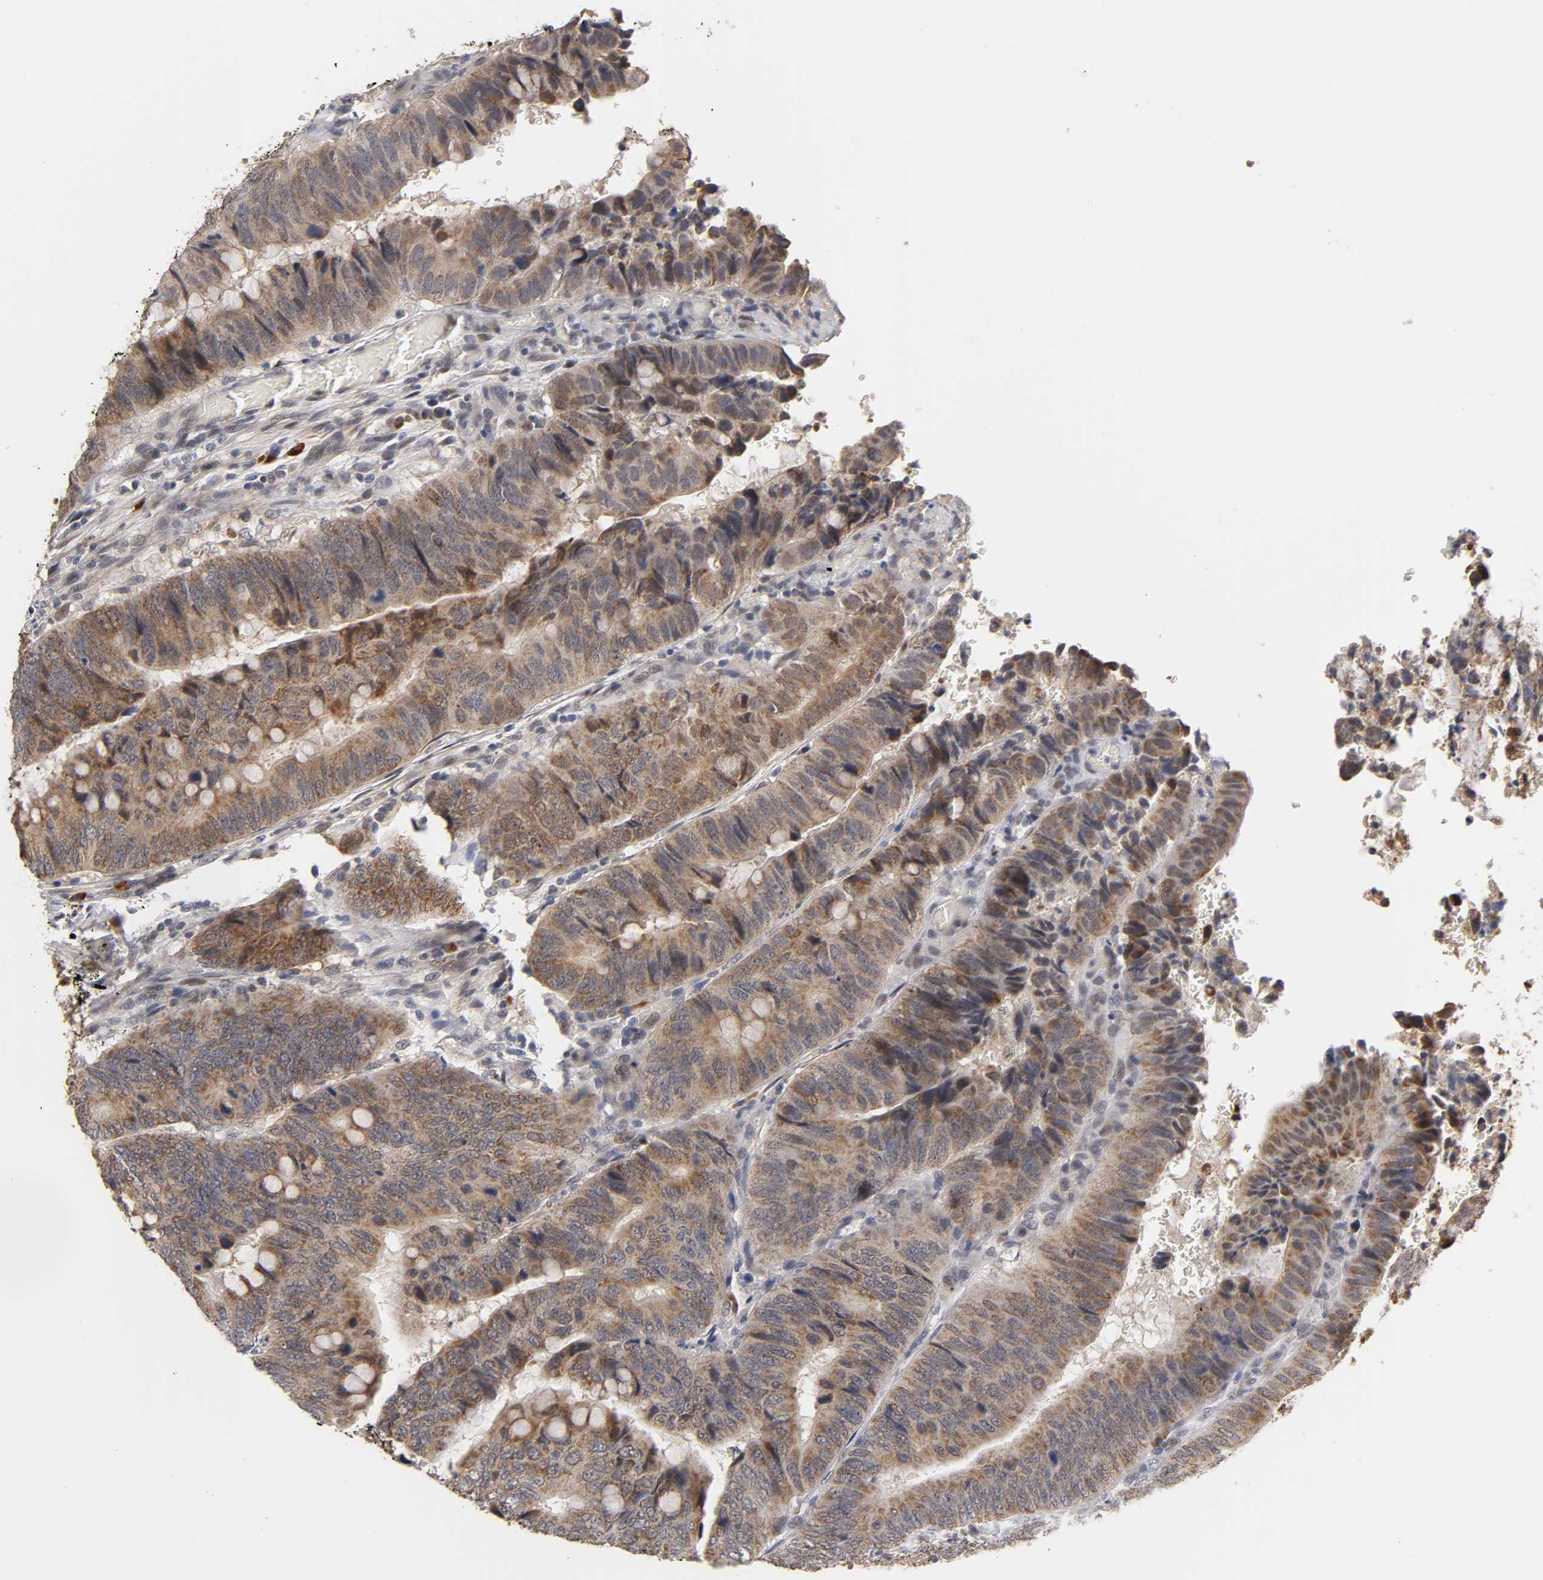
{"staining": {"intensity": "moderate", "quantity": ">75%", "location": "cytoplasmic/membranous,nuclear"}, "tissue": "colorectal cancer", "cell_type": "Tumor cells", "image_type": "cancer", "snomed": [{"axis": "morphology", "description": "Normal tissue, NOS"}, {"axis": "morphology", "description": "Adenocarcinoma, NOS"}, {"axis": "topography", "description": "Rectum"}, {"axis": "topography", "description": "Peripheral nerve tissue"}], "caption": "Tumor cells reveal medium levels of moderate cytoplasmic/membranous and nuclear expression in about >75% of cells in human colorectal cancer. The protein is stained brown, and the nuclei are stained in blue (DAB IHC with brightfield microscopy, high magnification).", "gene": "GSTZ1", "patient": {"sex": "male", "age": 92}}